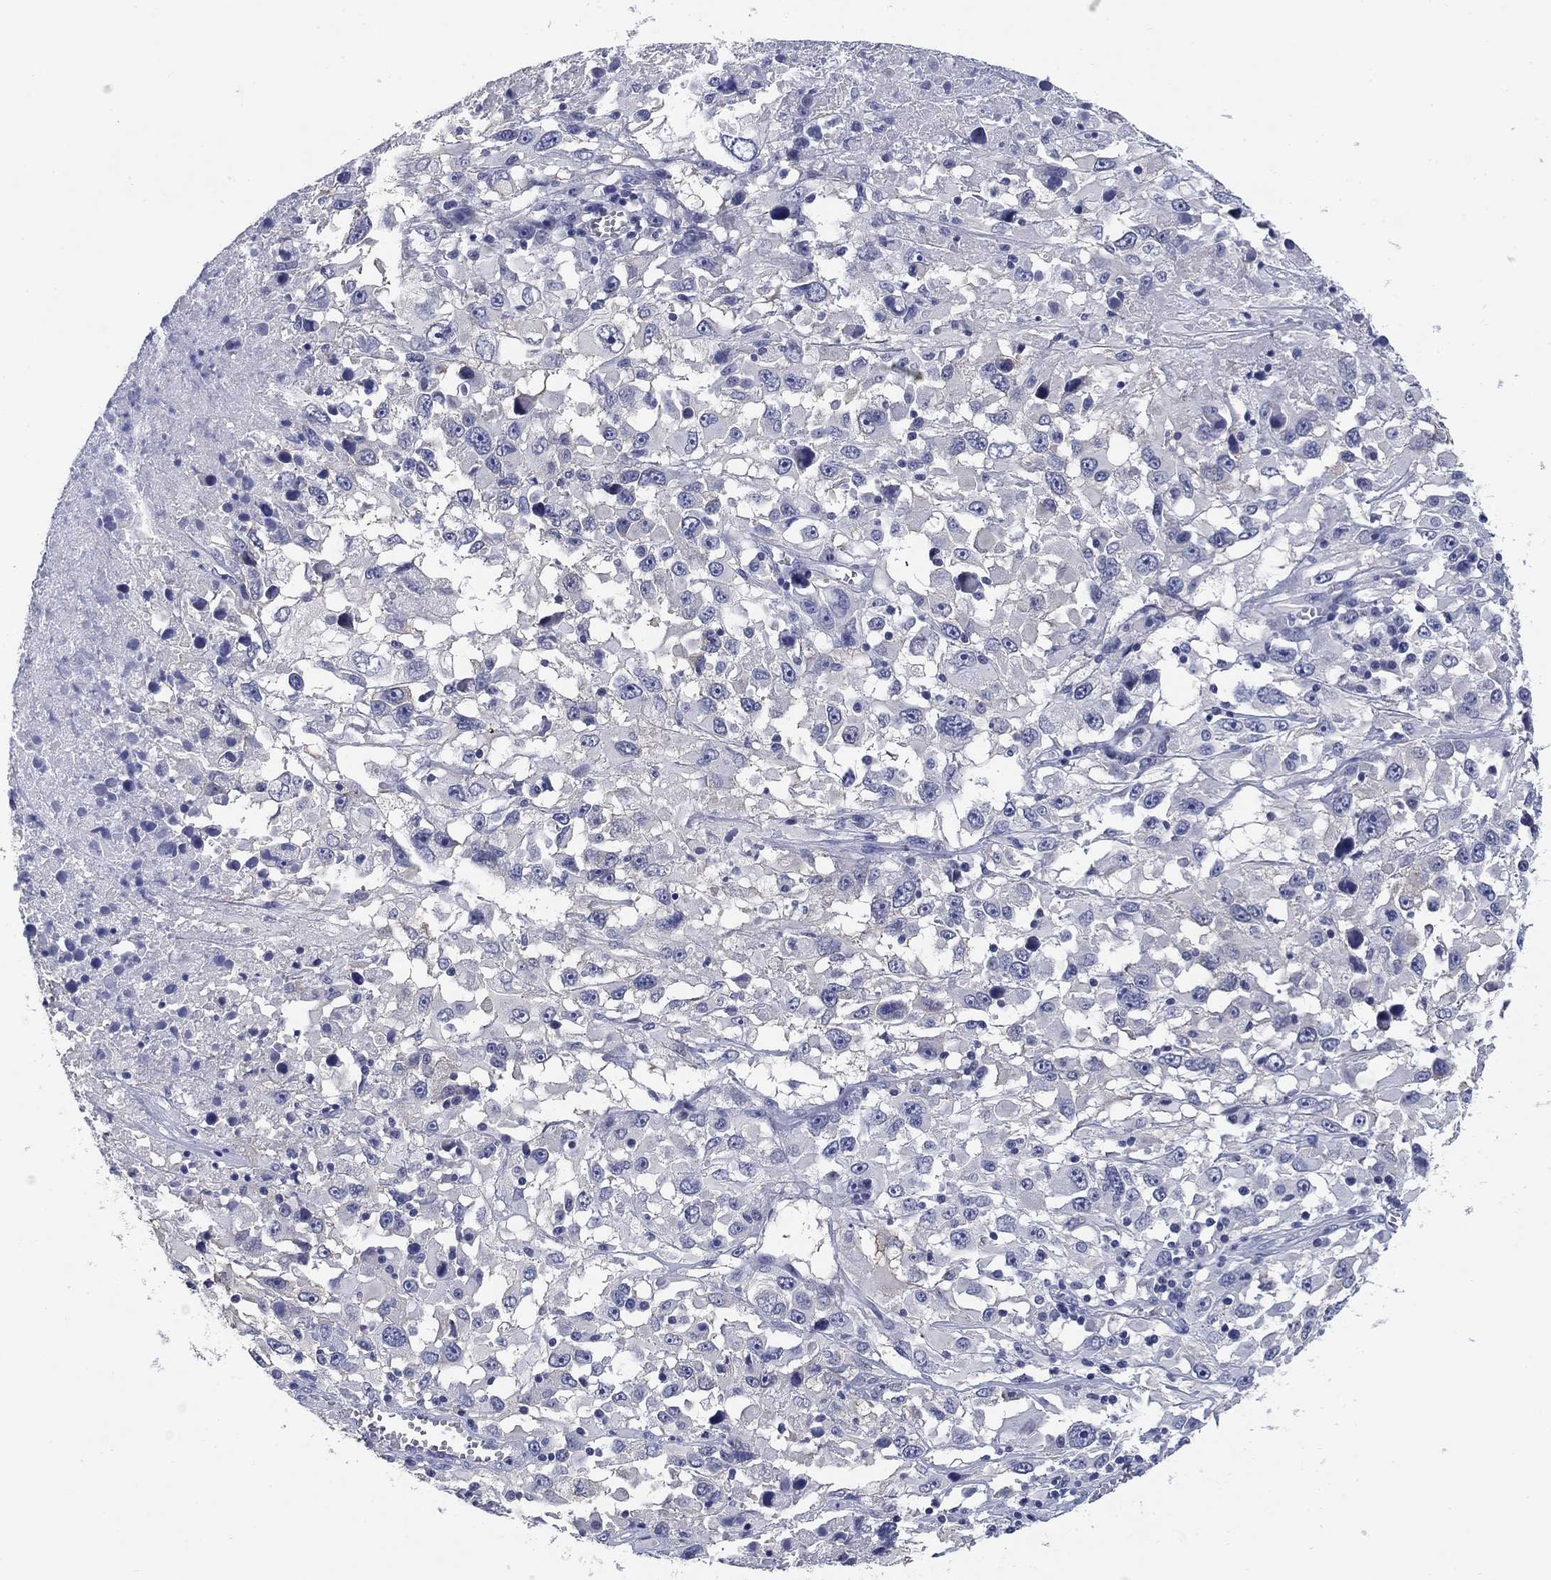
{"staining": {"intensity": "negative", "quantity": "none", "location": "none"}, "tissue": "melanoma", "cell_type": "Tumor cells", "image_type": "cancer", "snomed": [{"axis": "morphology", "description": "Malignant melanoma, Metastatic site"}, {"axis": "topography", "description": "Soft tissue"}], "caption": "The photomicrograph shows no staining of tumor cells in malignant melanoma (metastatic site).", "gene": "CLUL1", "patient": {"sex": "male", "age": 50}}